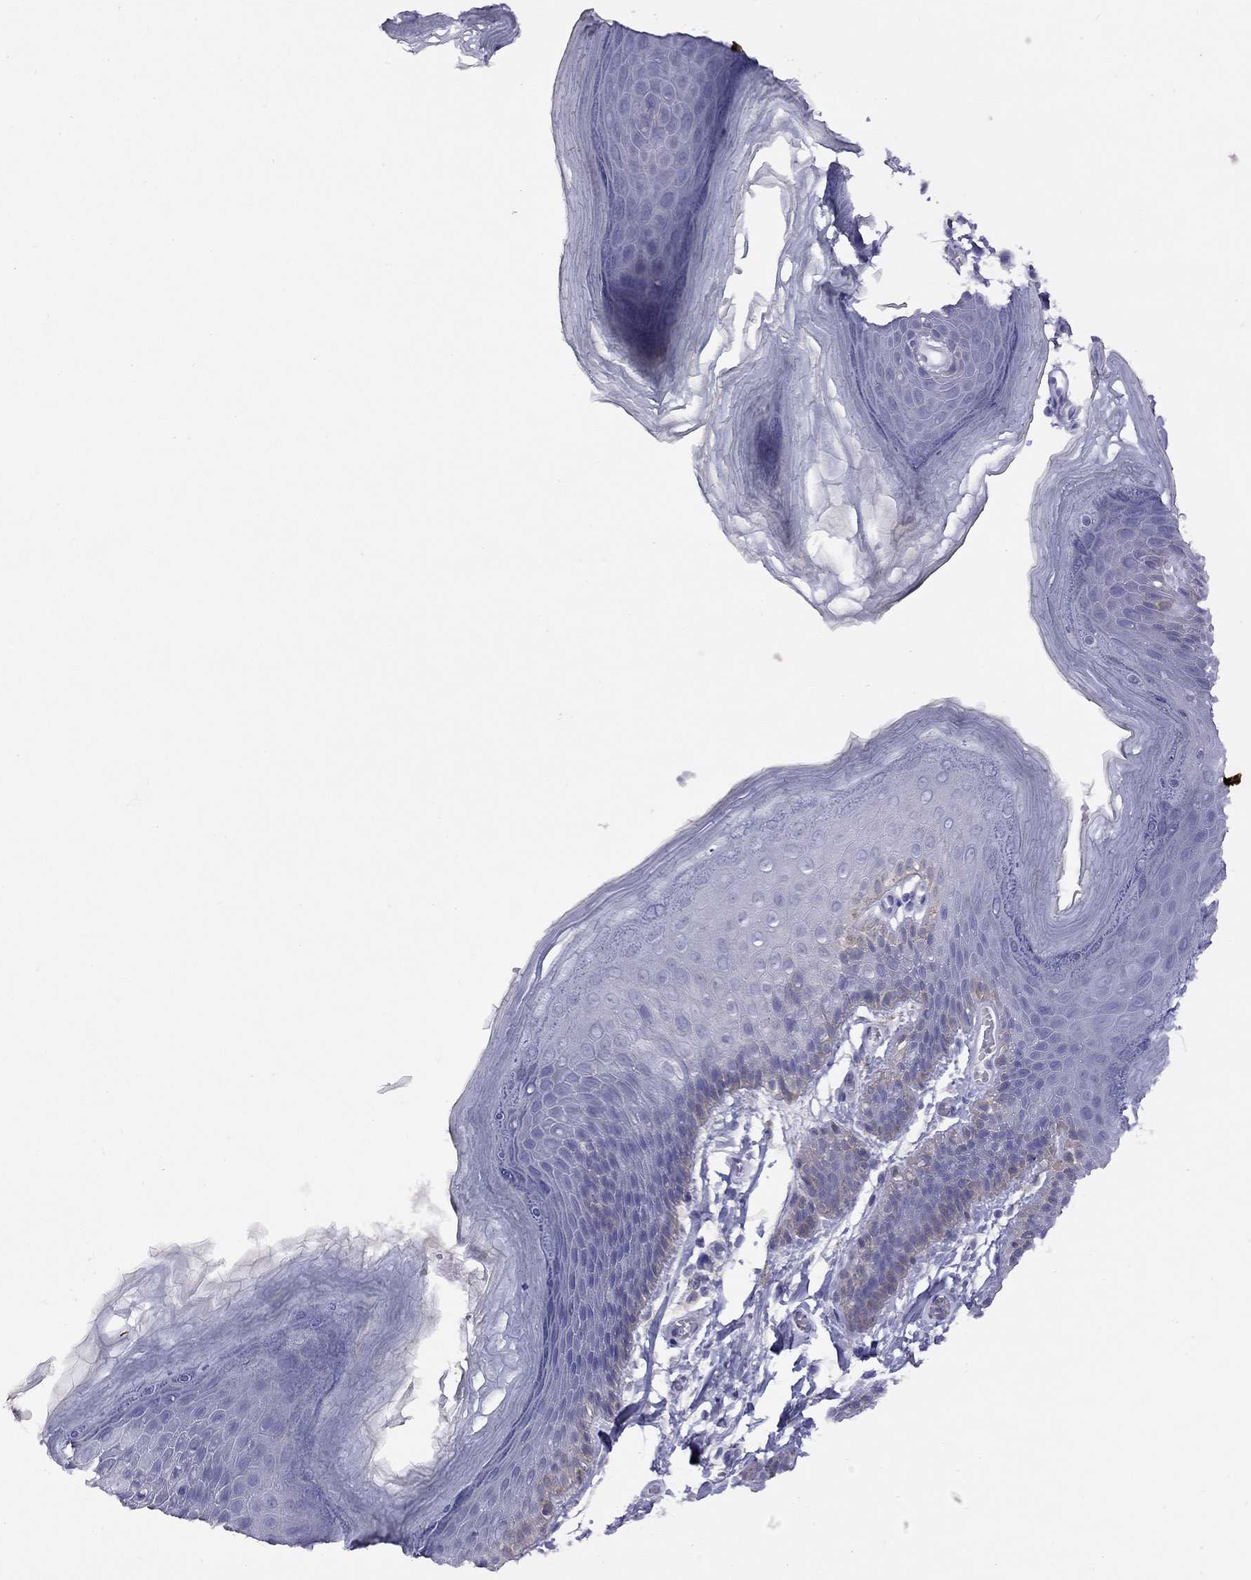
{"staining": {"intensity": "negative", "quantity": "none", "location": "none"}, "tissue": "skin", "cell_type": "Epidermal cells", "image_type": "normal", "snomed": [{"axis": "morphology", "description": "Normal tissue, NOS"}, {"axis": "topography", "description": "Anal"}], "caption": "A high-resolution photomicrograph shows IHC staining of normal skin, which demonstrates no significant staining in epidermal cells. The staining was performed using DAB to visualize the protein expression in brown, while the nuclei were stained in blue with hematoxylin (Magnification: 20x).", "gene": "CPNE4", "patient": {"sex": "male", "age": 53}}